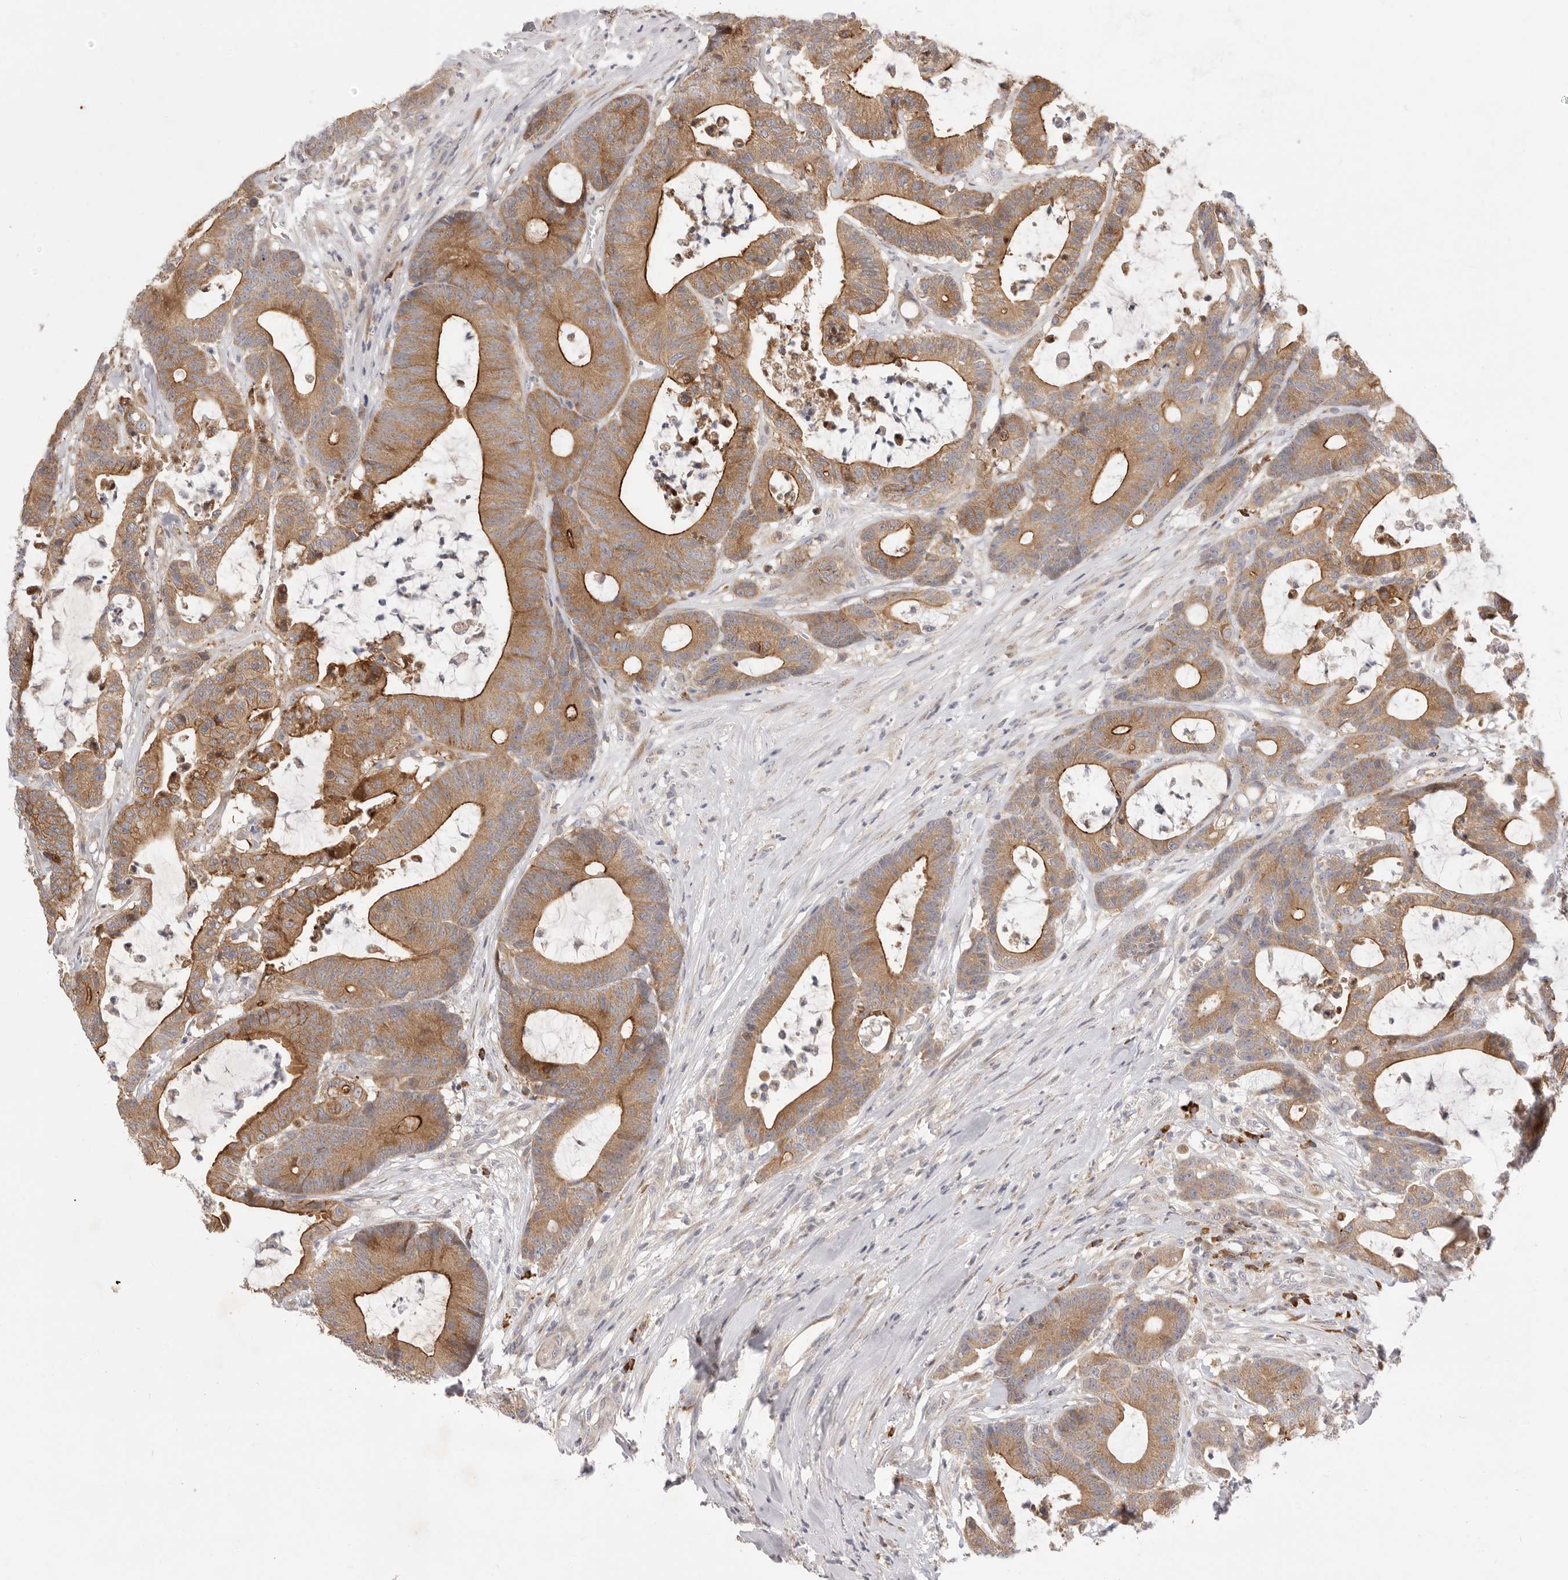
{"staining": {"intensity": "moderate", "quantity": ">75%", "location": "cytoplasmic/membranous"}, "tissue": "colorectal cancer", "cell_type": "Tumor cells", "image_type": "cancer", "snomed": [{"axis": "morphology", "description": "Adenocarcinoma, NOS"}, {"axis": "topography", "description": "Colon"}], "caption": "IHC of colorectal cancer displays medium levels of moderate cytoplasmic/membranous staining in about >75% of tumor cells.", "gene": "USH1C", "patient": {"sex": "female", "age": 84}}